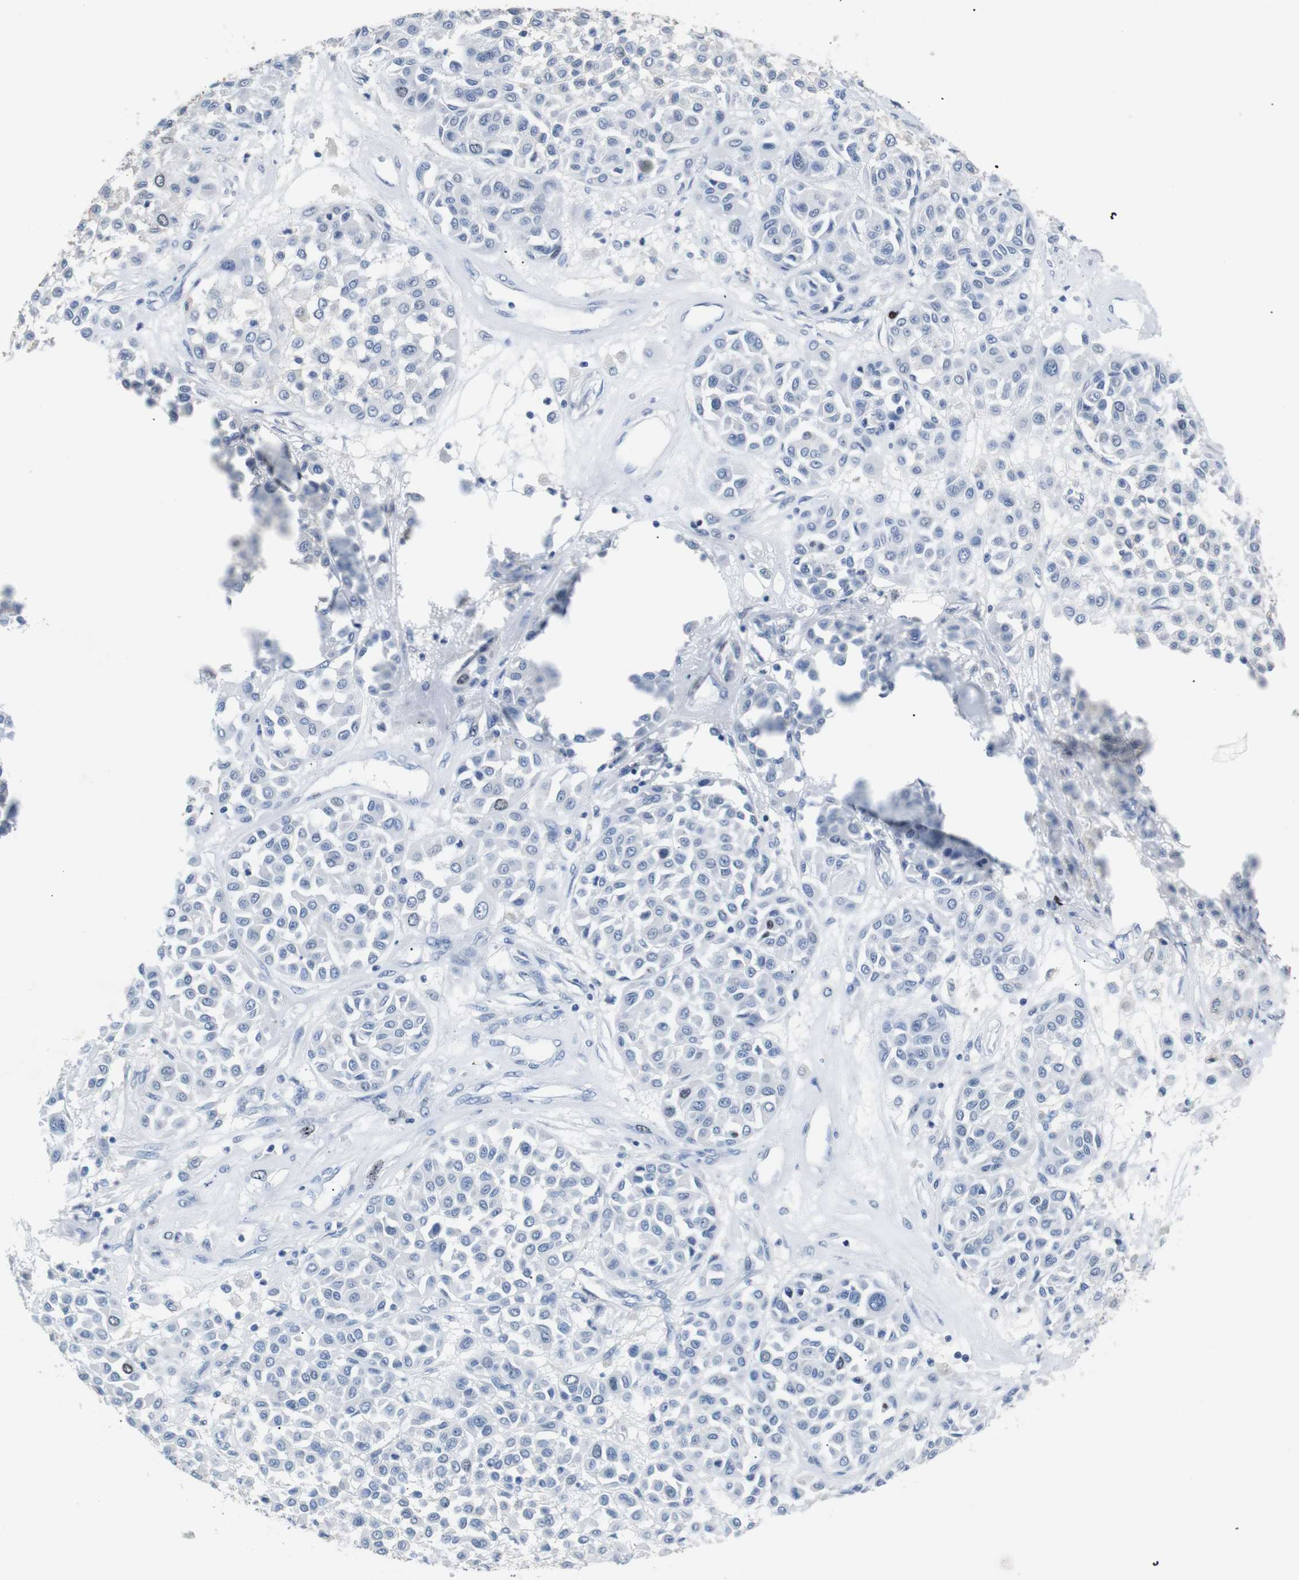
{"staining": {"intensity": "weak", "quantity": "<25%", "location": "nuclear"}, "tissue": "melanoma", "cell_type": "Tumor cells", "image_type": "cancer", "snomed": [{"axis": "morphology", "description": "Malignant melanoma, Metastatic site"}, {"axis": "topography", "description": "Soft tissue"}], "caption": "An IHC photomicrograph of melanoma is shown. There is no staining in tumor cells of melanoma.", "gene": "INCENP", "patient": {"sex": "male", "age": 41}}